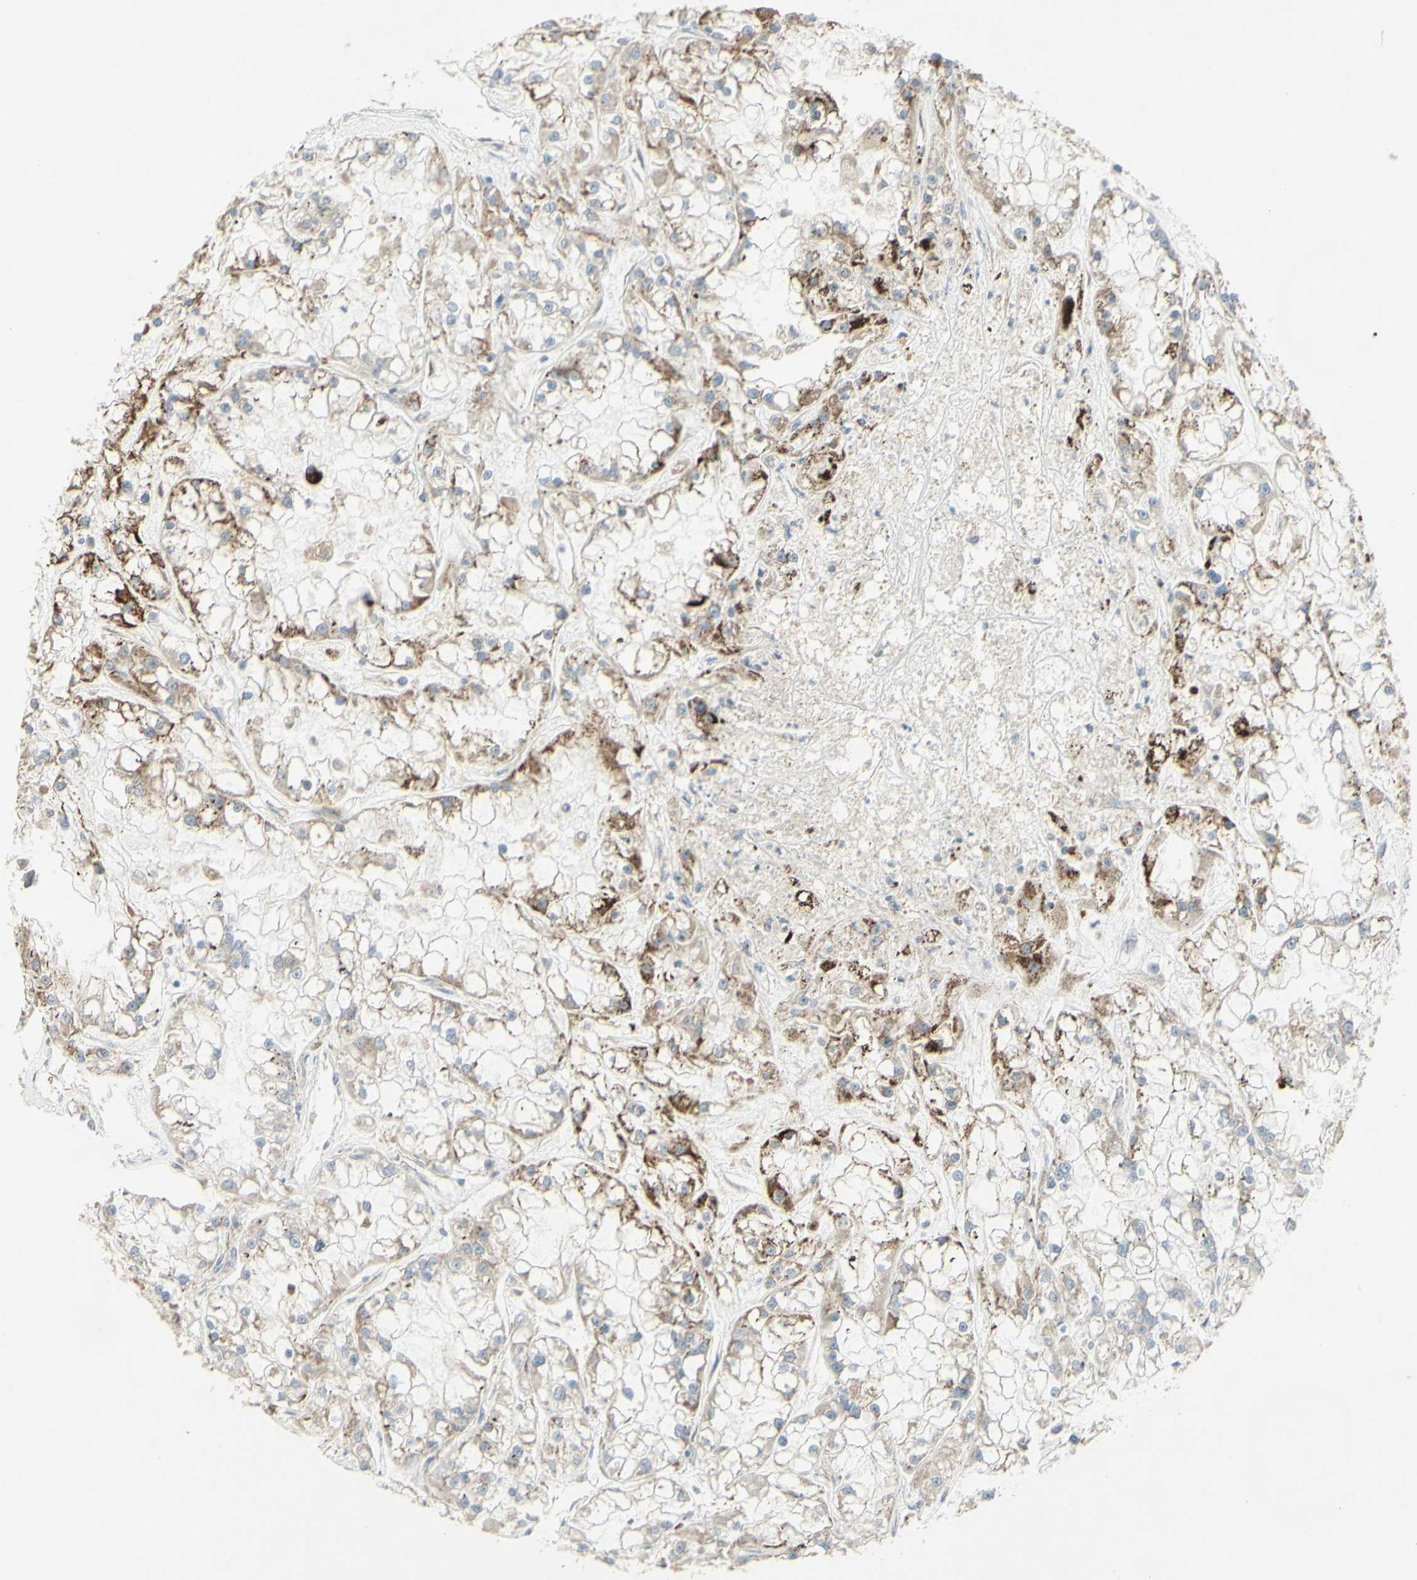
{"staining": {"intensity": "weak", "quantity": "25%-75%", "location": "cytoplasmic/membranous"}, "tissue": "renal cancer", "cell_type": "Tumor cells", "image_type": "cancer", "snomed": [{"axis": "morphology", "description": "Adenocarcinoma, NOS"}, {"axis": "topography", "description": "Kidney"}], "caption": "Brown immunohistochemical staining in renal adenocarcinoma shows weak cytoplasmic/membranous positivity in approximately 25%-75% of tumor cells.", "gene": "CNTNAP1", "patient": {"sex": "female", "age": 52}}